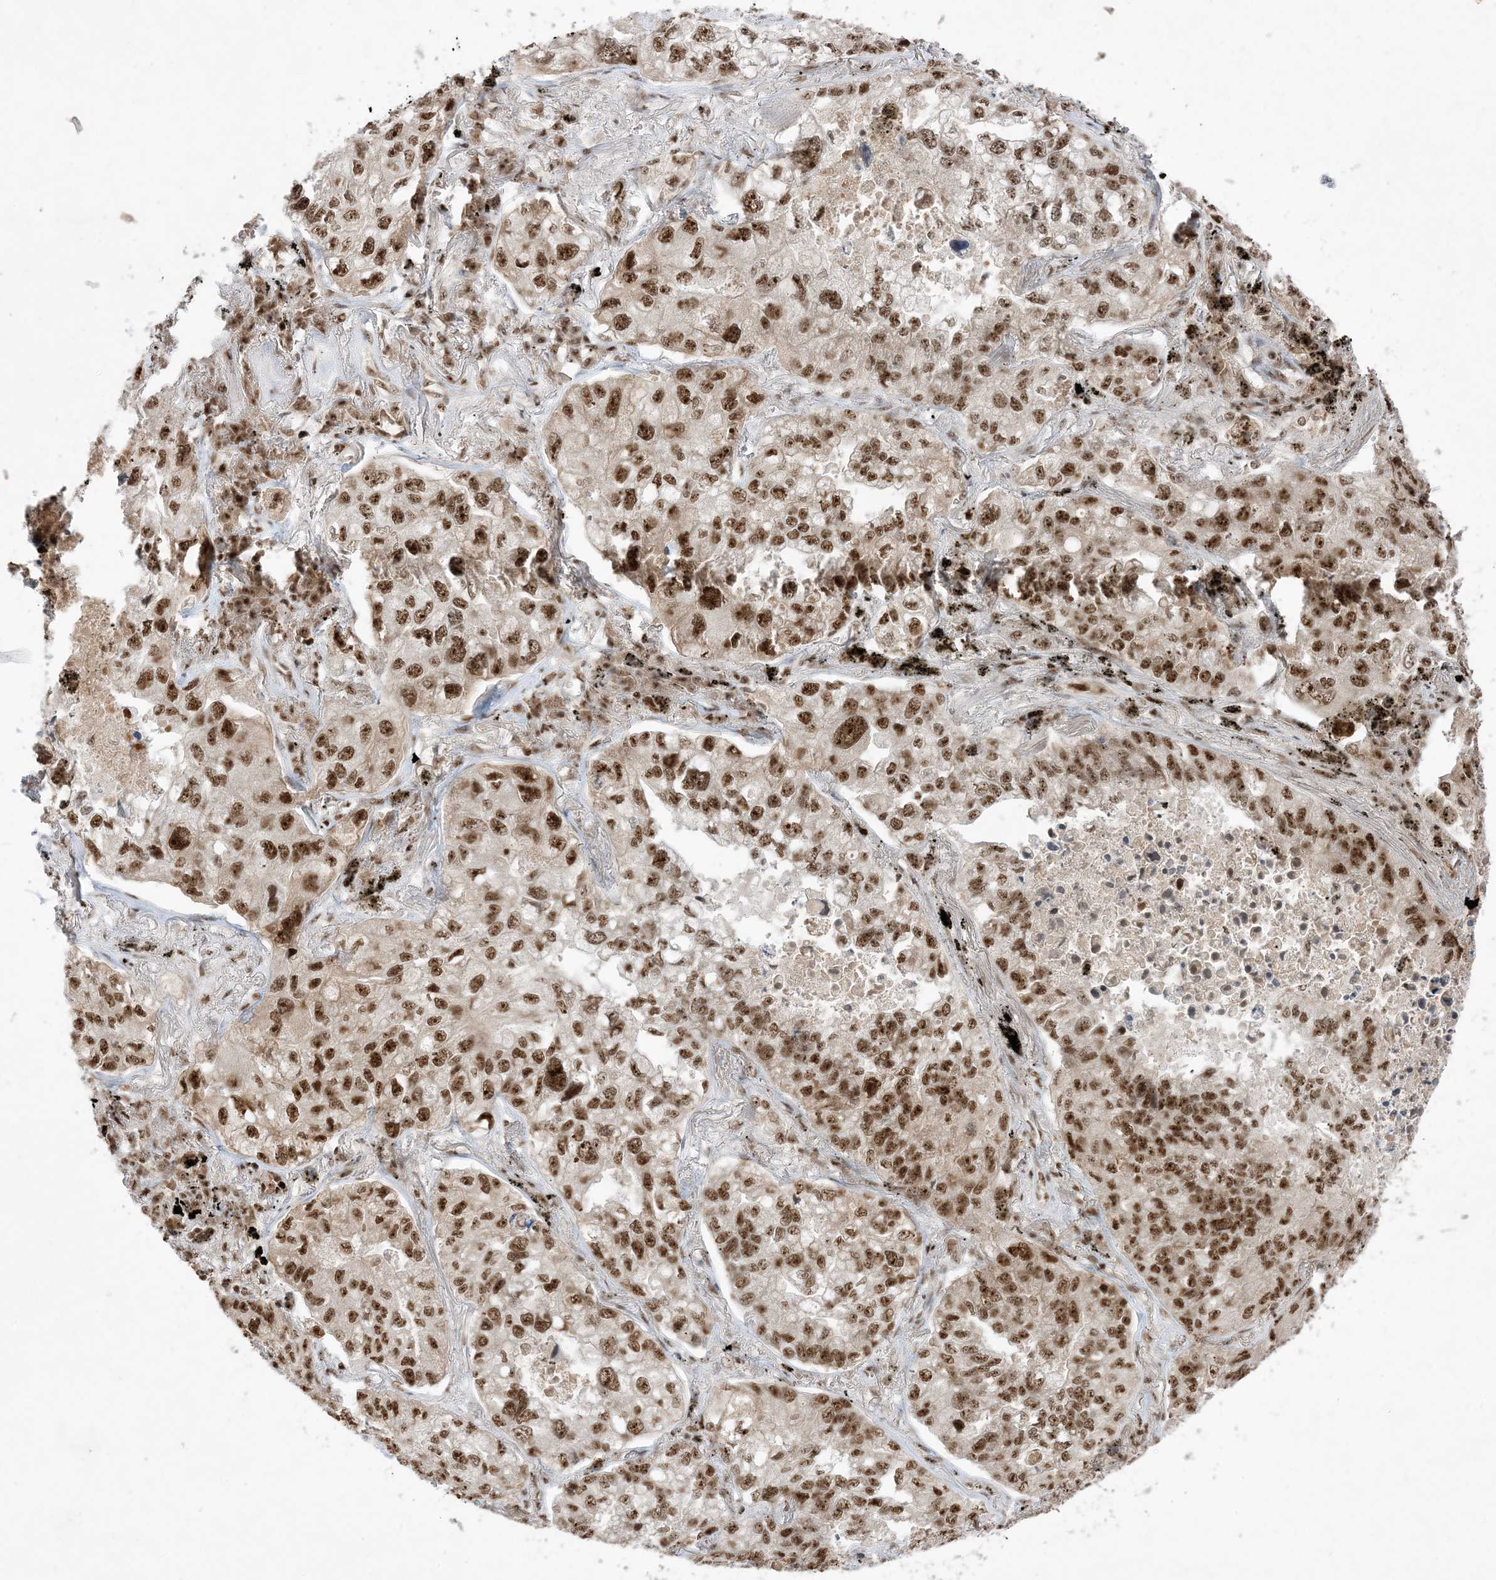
{"staining": {"intensity": "strong", "quantity": ">75%", "location": "nuclear"}, "tissue": "lung cancer", "cell_type": "Tumor cells", "image_type": "cancer", "snomed": [{"axis": "morphology", "description": "Adenocarcinoma, NOS"}, {"axis": "topography", "description": "Lung"}], "caption": "The histopathology image reveals staining of lung cancer, revealing strong nuclear protein expression (brown color) within tumor cells.", "gene": "PPIL2", "patient": {"sex": "male", "age": 65}}